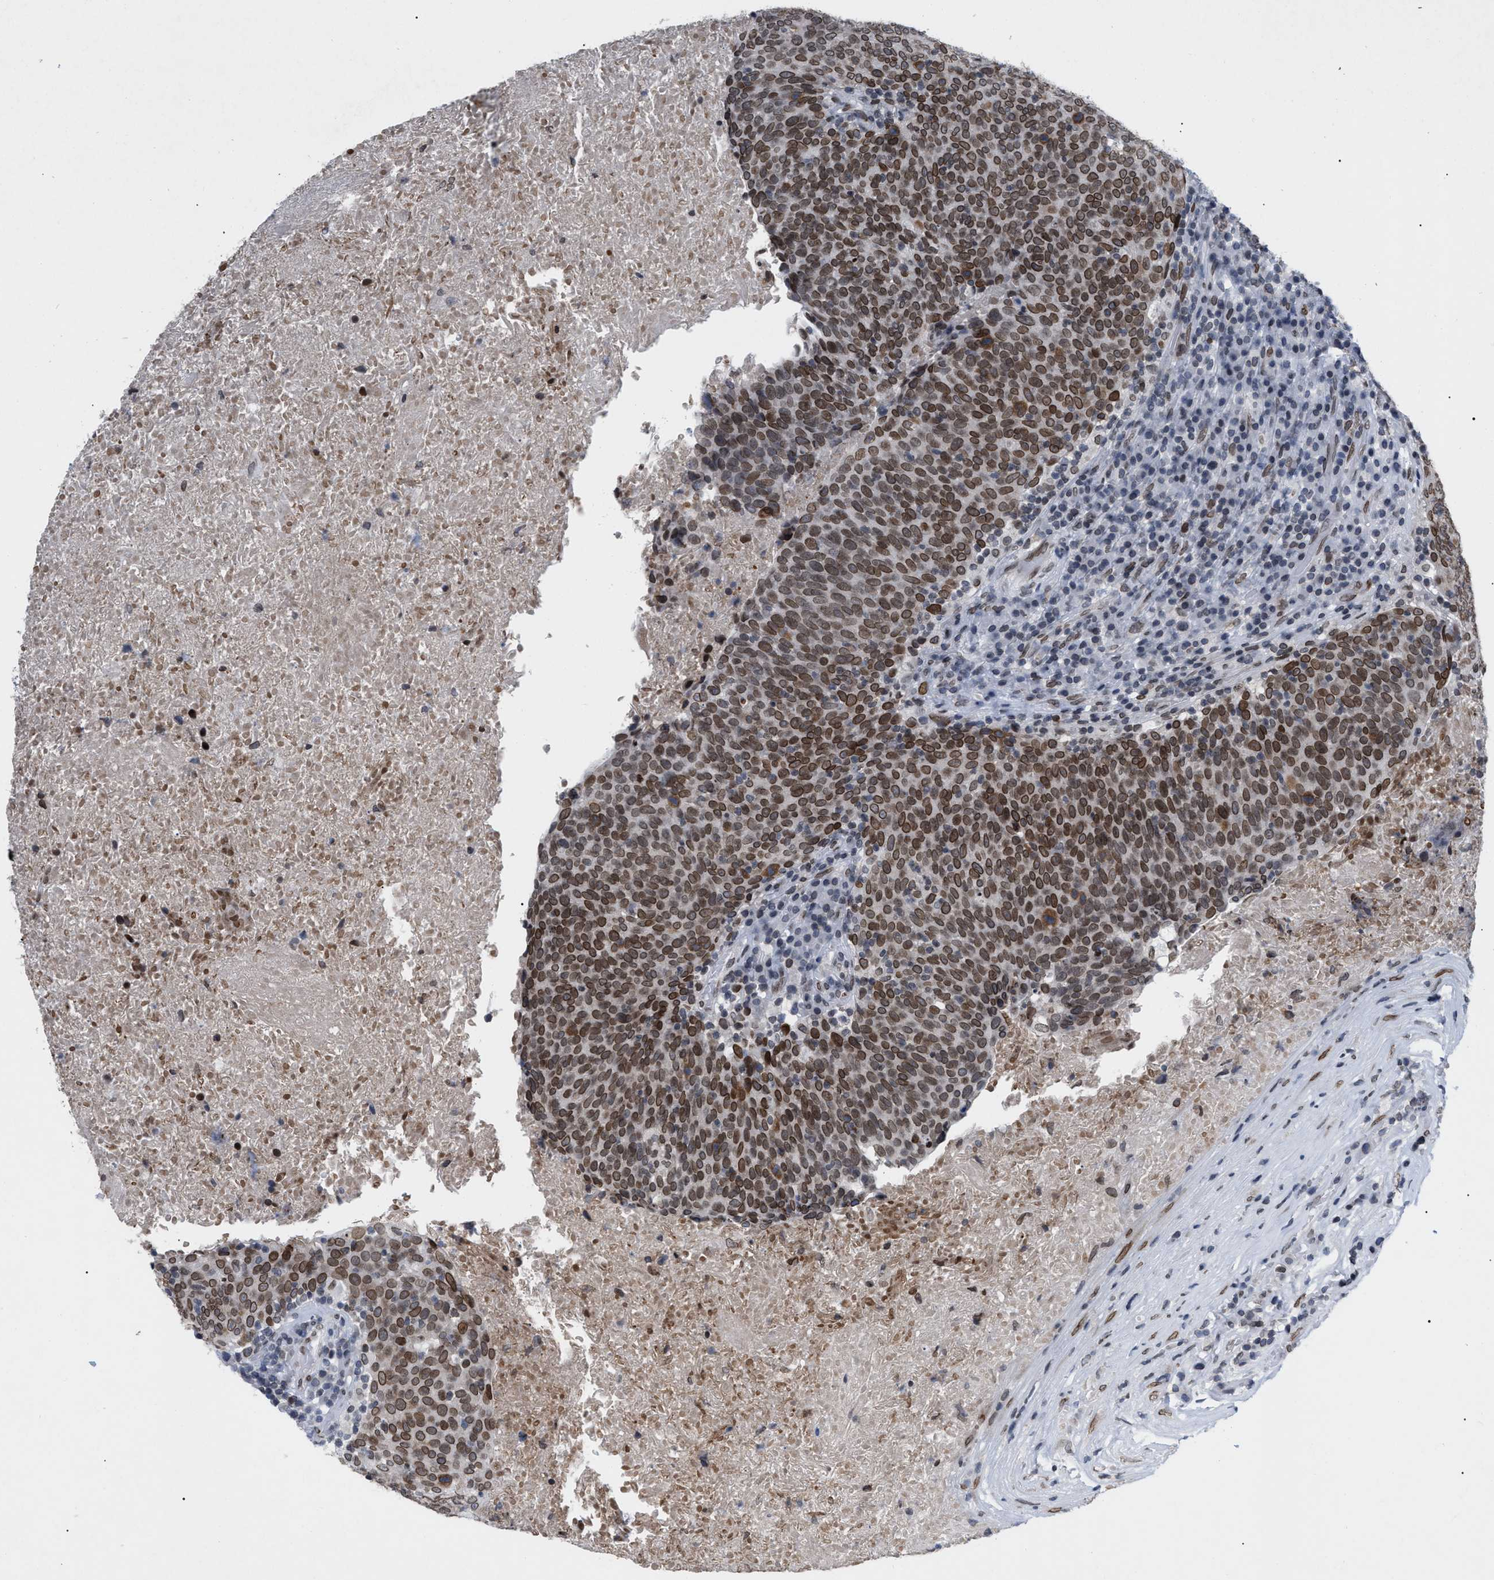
{"staining": {"intensity": "strong", "quantity": ">75%", "location": "cytoplasmic/membranous,nuclear"}, "tissue": "head and neck cancer", "cell_type": "Tumor cells", "image_type": "cancer", "snomed": [{"axis": "morphology", "description": "Squamous cell carcinoma, NOS"}, {"axis": "morphology", "description": "Squamous cell carcinoma, metastatic, NOS"}, {"axis": "topography", "description": "Lymph node"}, {"axis": "topography", "description": "Head-Neck"}], "caption": "The image shows a brown stain indicating the presence of a protein in the cytoplasmic/membranous and nuclear of tumor cells in metastatic squamous cell carcinoma (head and neck).", "gene": "TPR", "patient": {"sex": "male", "age": 62}}